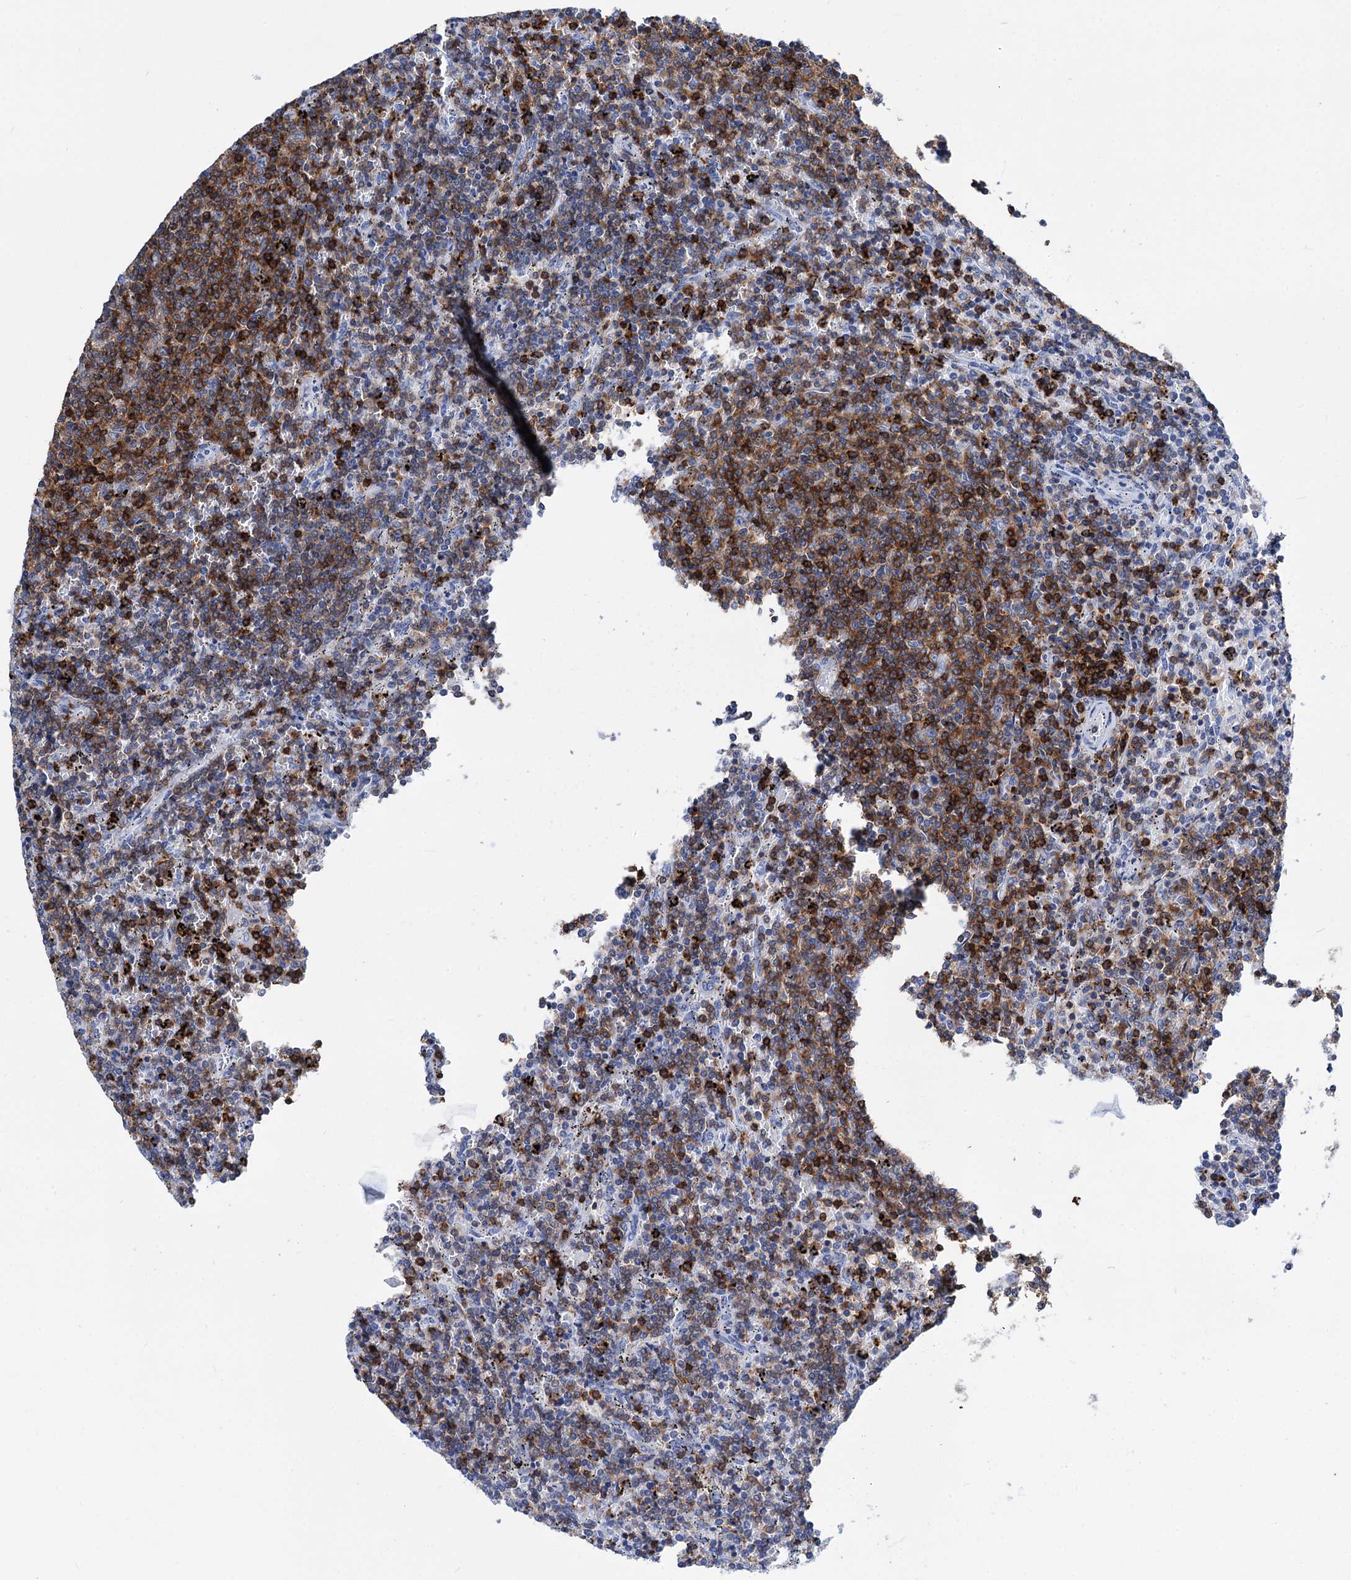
{"staining": {"intensity": "strong", "quantity": "25%-75%", "location": "cytoplasmic/membranous"}, "tissue": "lymphoma", "cell_type": "Tumor cells", "image_type": "cancer", "snomed": [{"axis": "morphology", "description": "Malignant lymphoma, non-Hodgkin's type, Low grade"}, {"axis": "topography", "description": "Spleen"}], "caption": "Approximately 25%-75% of tumor cells in lymphoma show strong cytoplasmic/membranous protein staining as visualized by brown immunohistochemical staining.", "gene": "DEF6", "patient": {"sex": "female", "age": 50}}